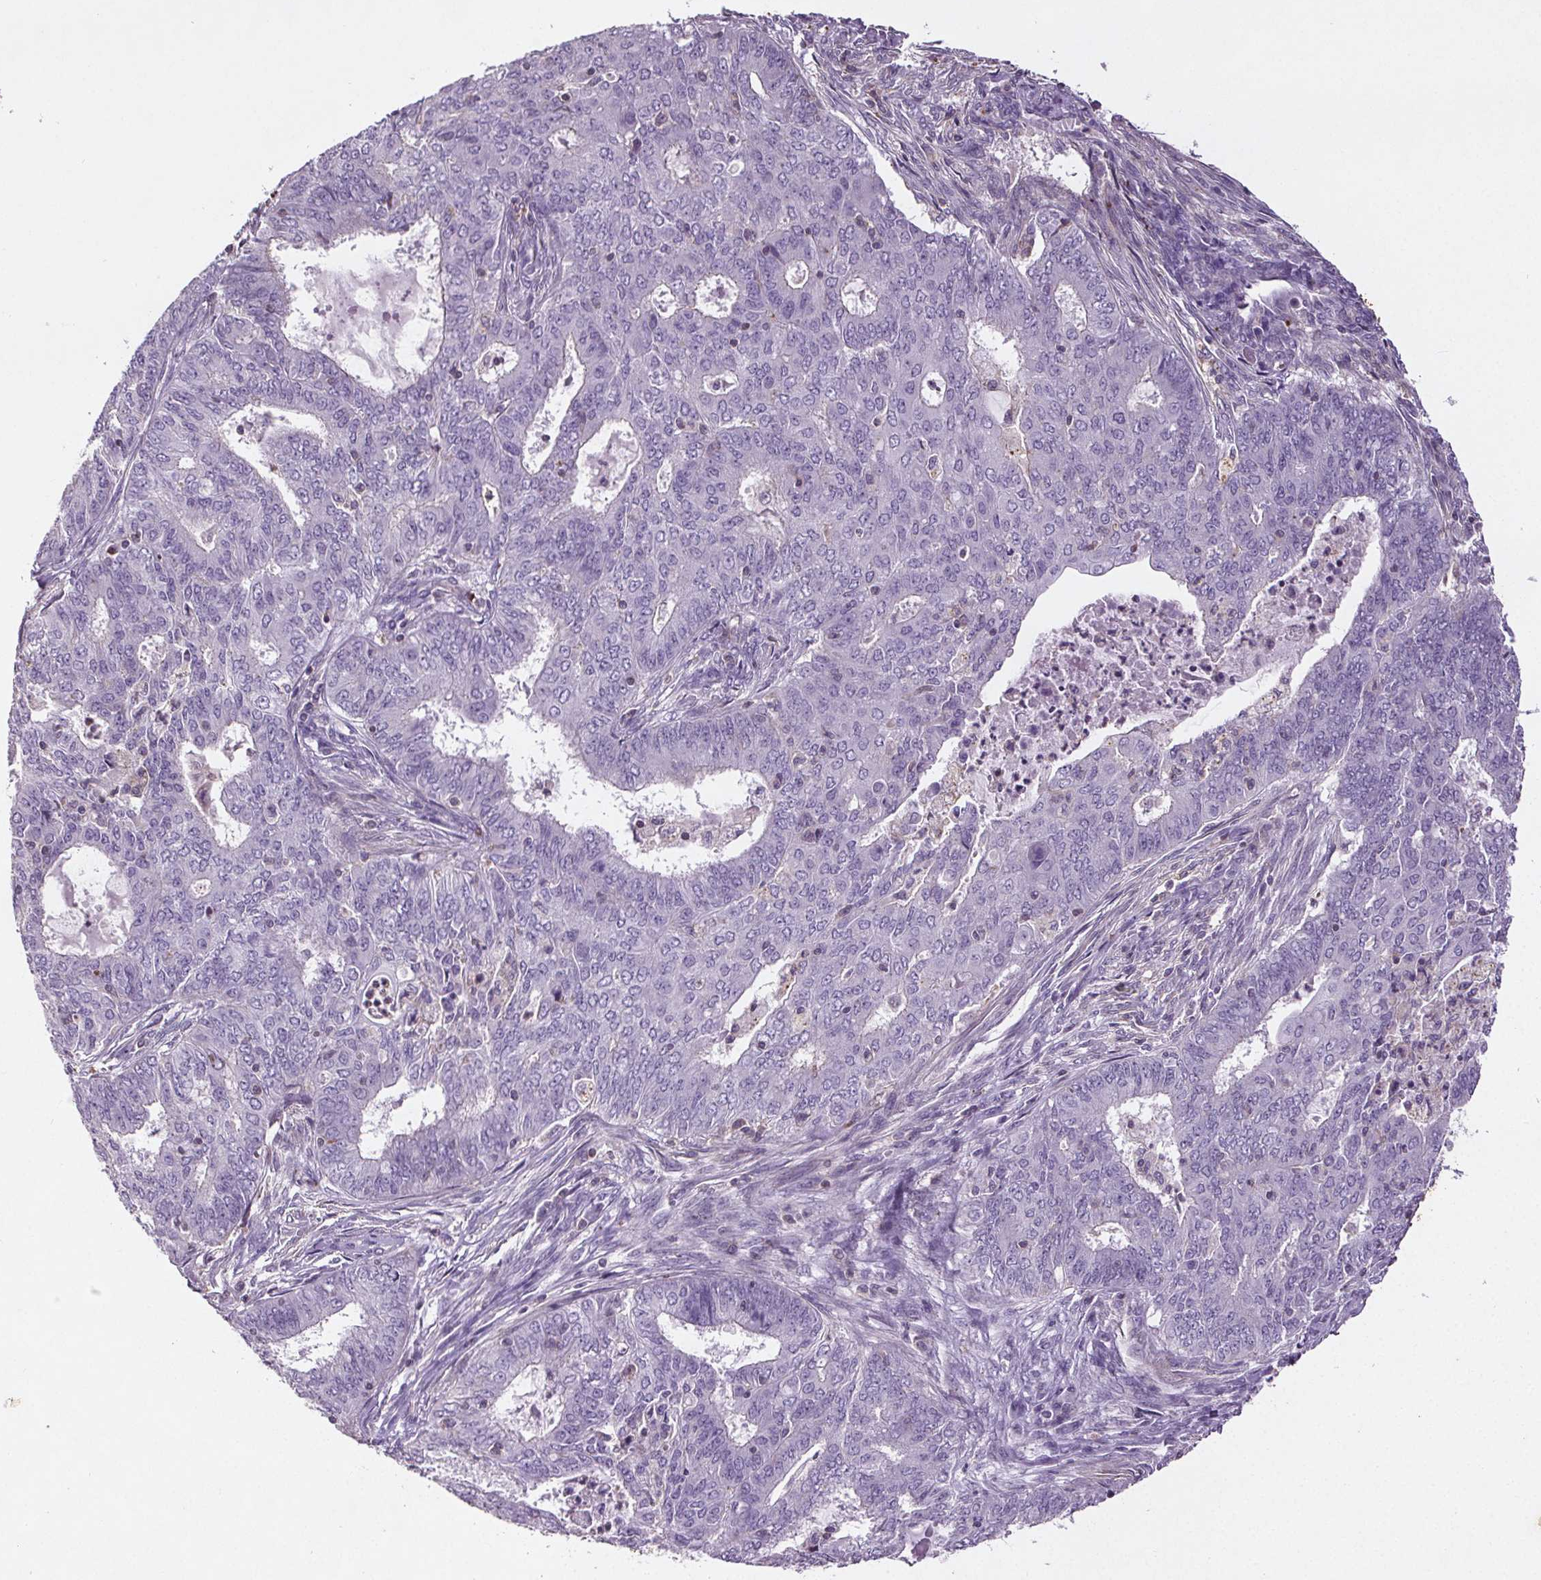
{"staining": {"intensity": "negative", "quantity": "none", "location": "none"}, "tissue": "endometrial cancer", "cell_type": "Tumor cells", "image_type": "cancer", "snomed": [{"axis": "morphology", "description": "Adenocarcinoma, NOS"}, {"axis": "topography", "description": "Endometrium"}], "caption": "IHC micrograph of neoplastic tissue: human adenocarcinoma (endometrial) stained with DAB shows no significant protein expression in tumor cells.", "gene": "C19orf84", "patient": {"sex": "female", "age": 62}}